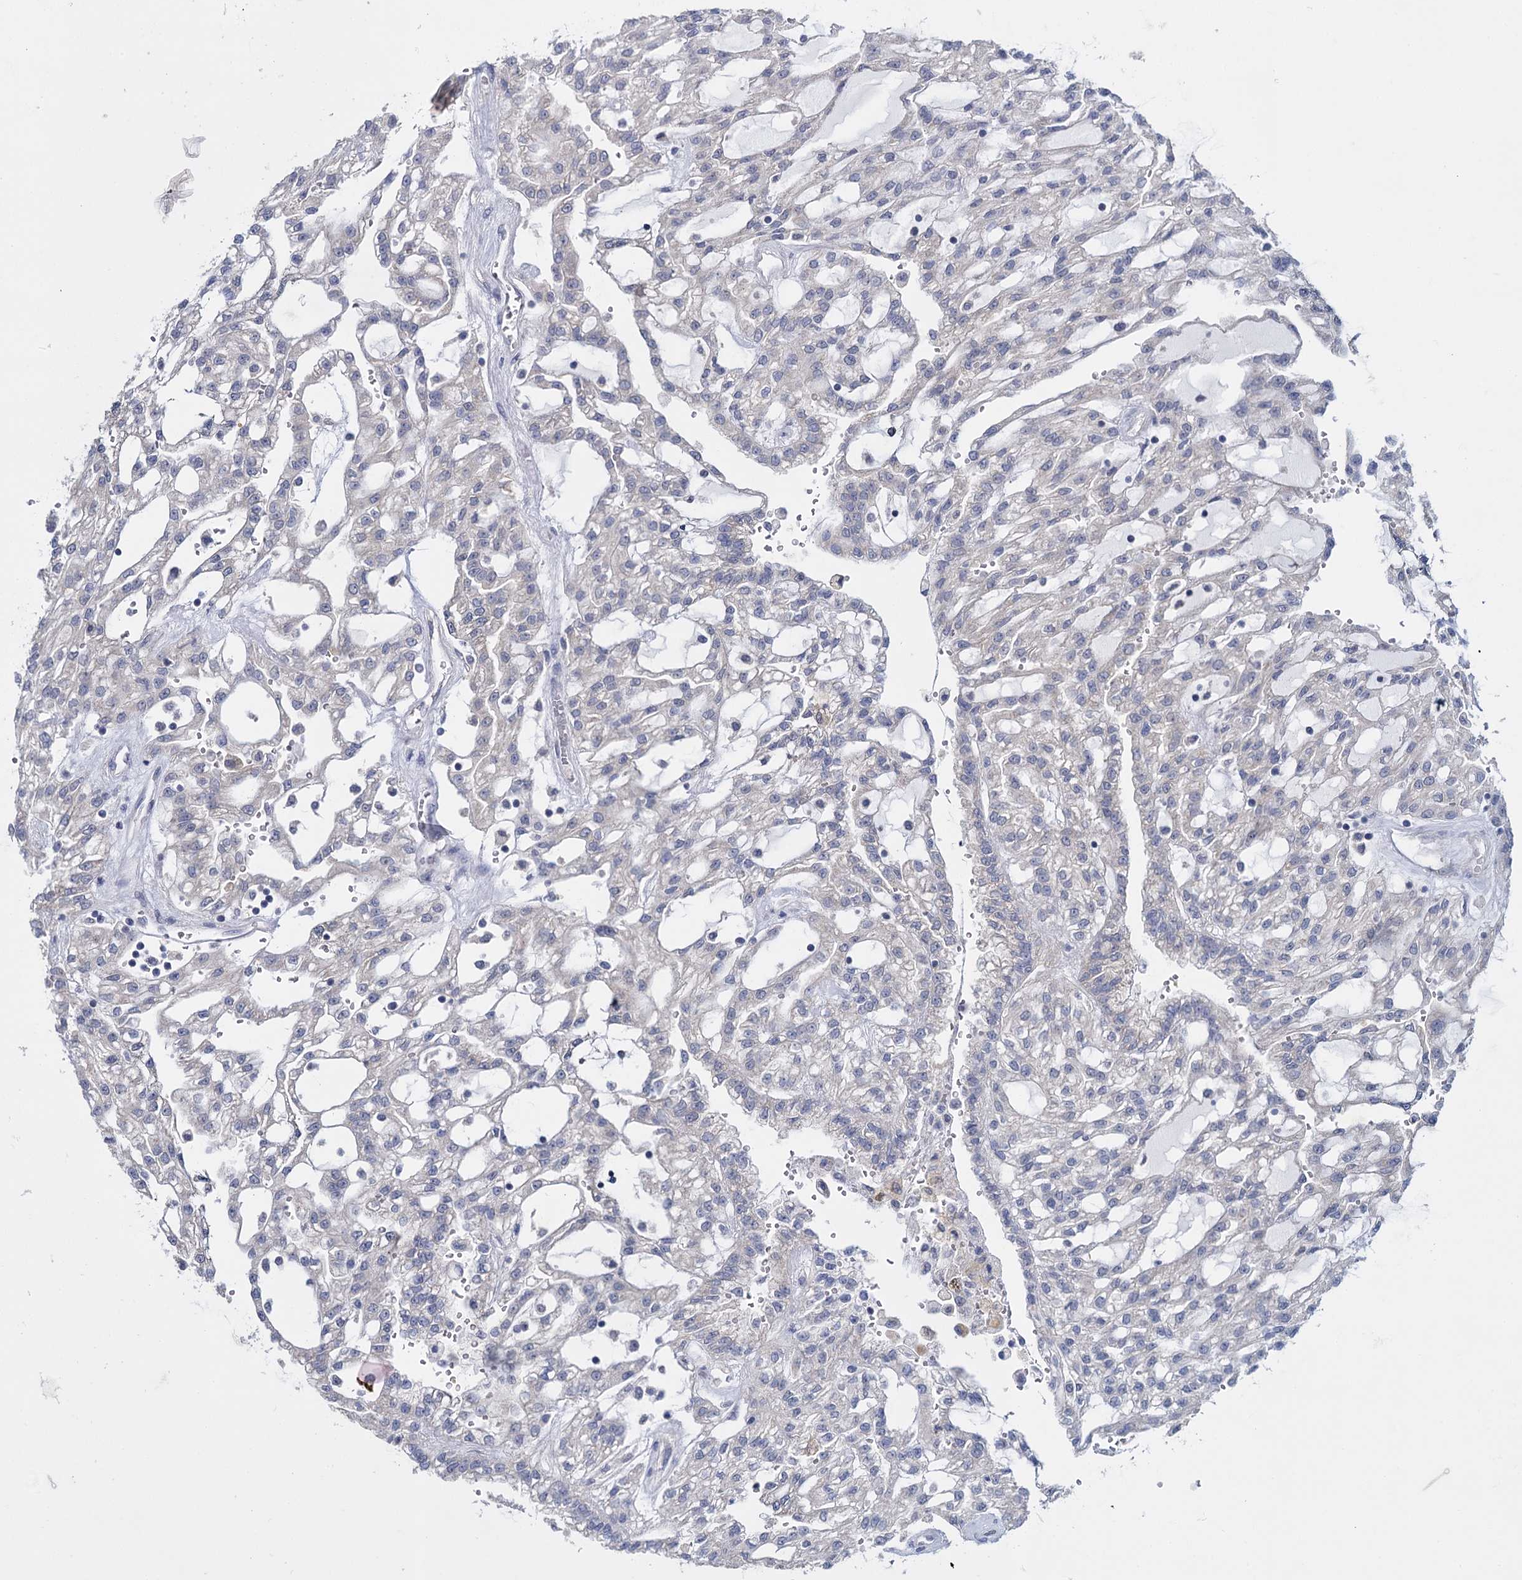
{"staining": {"intensity": "negative", "quantity": "none", "location": "none"}, "tissue": "renal cancer", "cell_type": "Tumor cells", "image_type": "cancer", "snomed": [{"axis": "morphology", "description": "Adenocarcinoma, NOS"}, {"axis": "topography", "description": "Kidney"}], "caption": "Immunohistochemistry photomicrograph of neoplastic tissue: renal cancer stained with DAB shows no significant protein staining in tumor cells.", "gene": "GSTM2", "patient": {"sex": "male", "age": 63}}